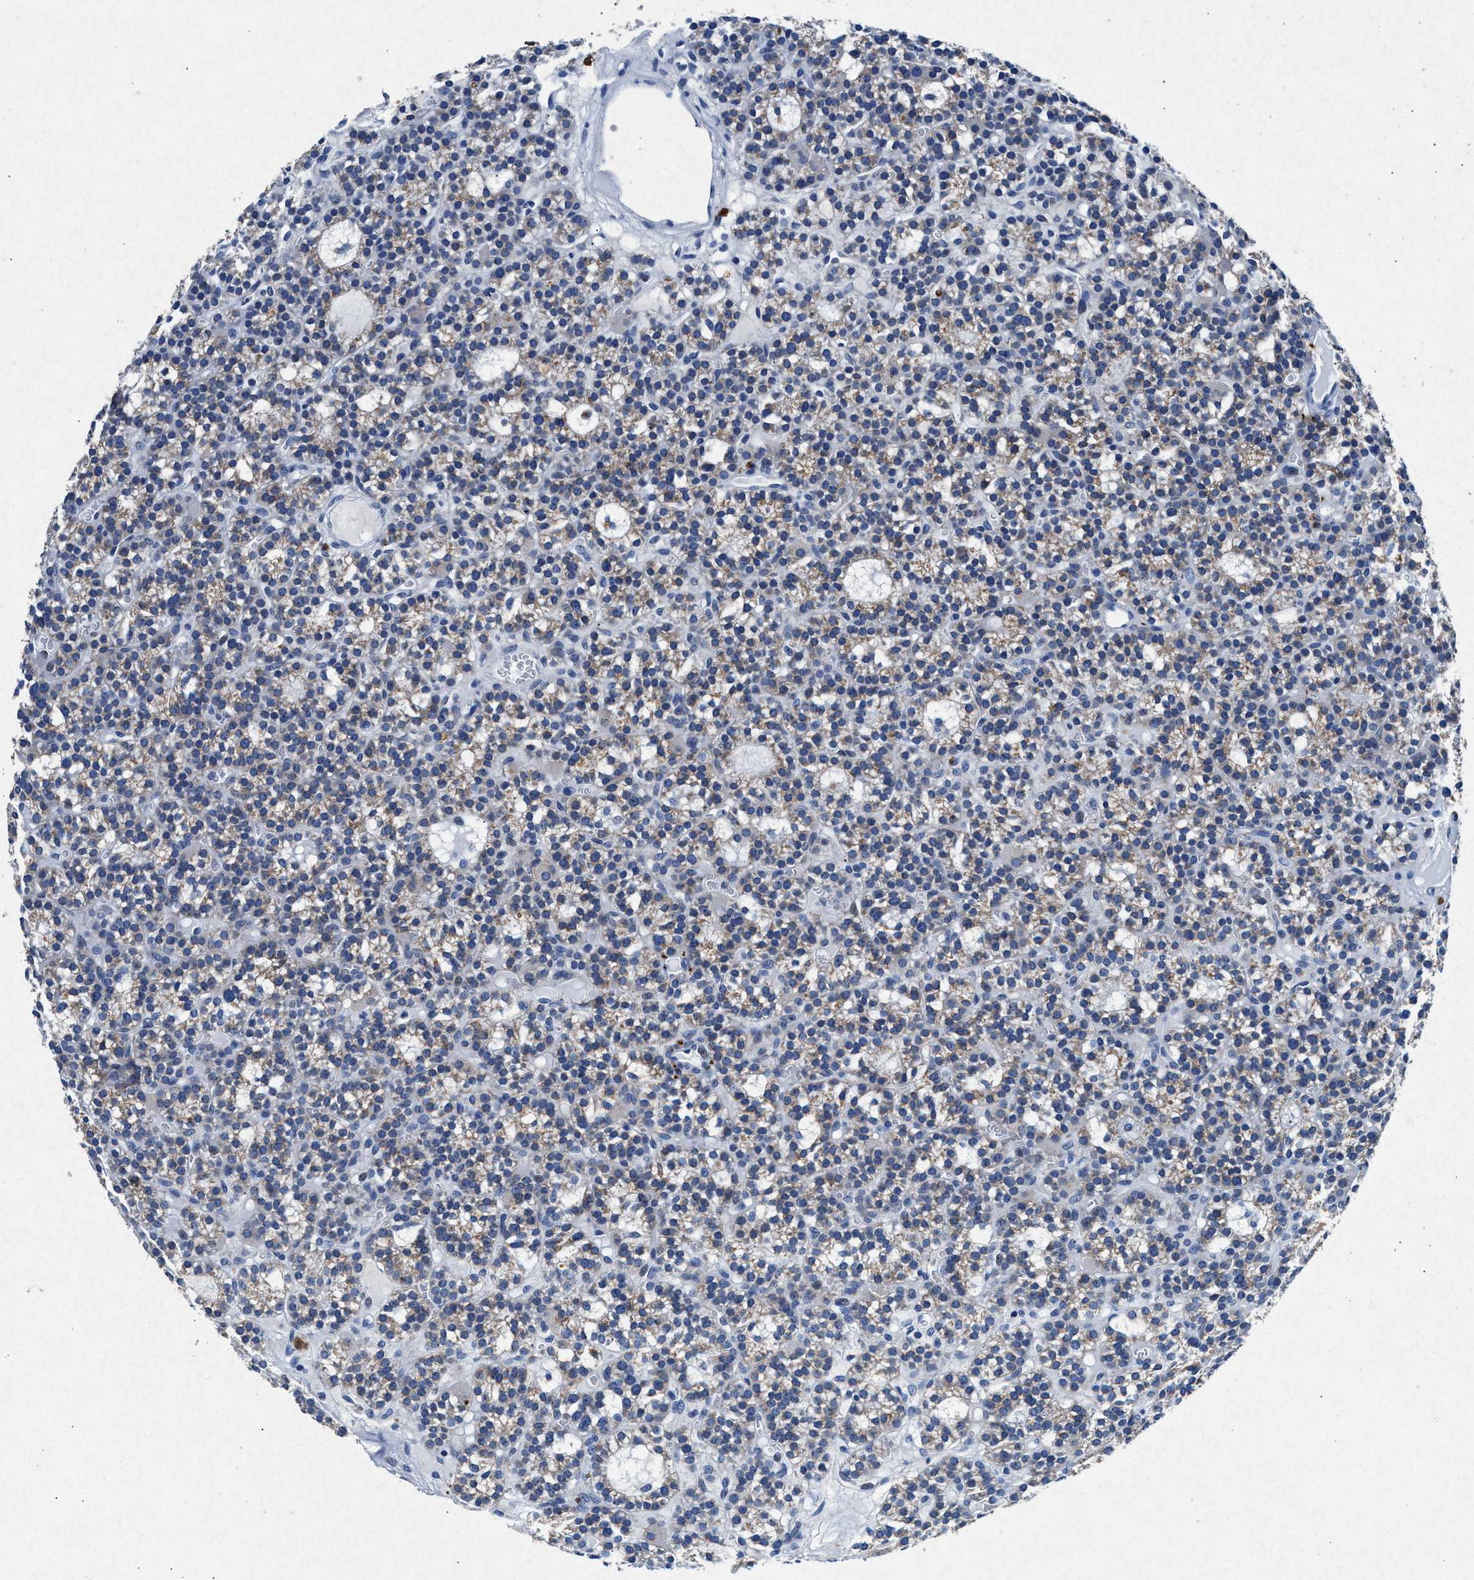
{"staining": {"intensity": "weak", "quantity": ">75%", "location": "cytoplasmic/membranous"}, "tissue": "parathyroid gland", "cell_type": "Glandular cells", "image_type": "normal", "snomed": [{"axis": "morphology", "description": "Normal tissue, NOS"}, {"axis": "morphology", "description": "Adenoma, NOS"}, {"axis": "topography", "description": "Parathyroid gland"}], "caption": "Human parathyroid gland stained for a protein (brown) exhibits weak cytoplasmic/membranous positive positivity in about >75% of glandular cells.", "gene": "MAP6", "patient": {"sex": "female", "age": 58}}